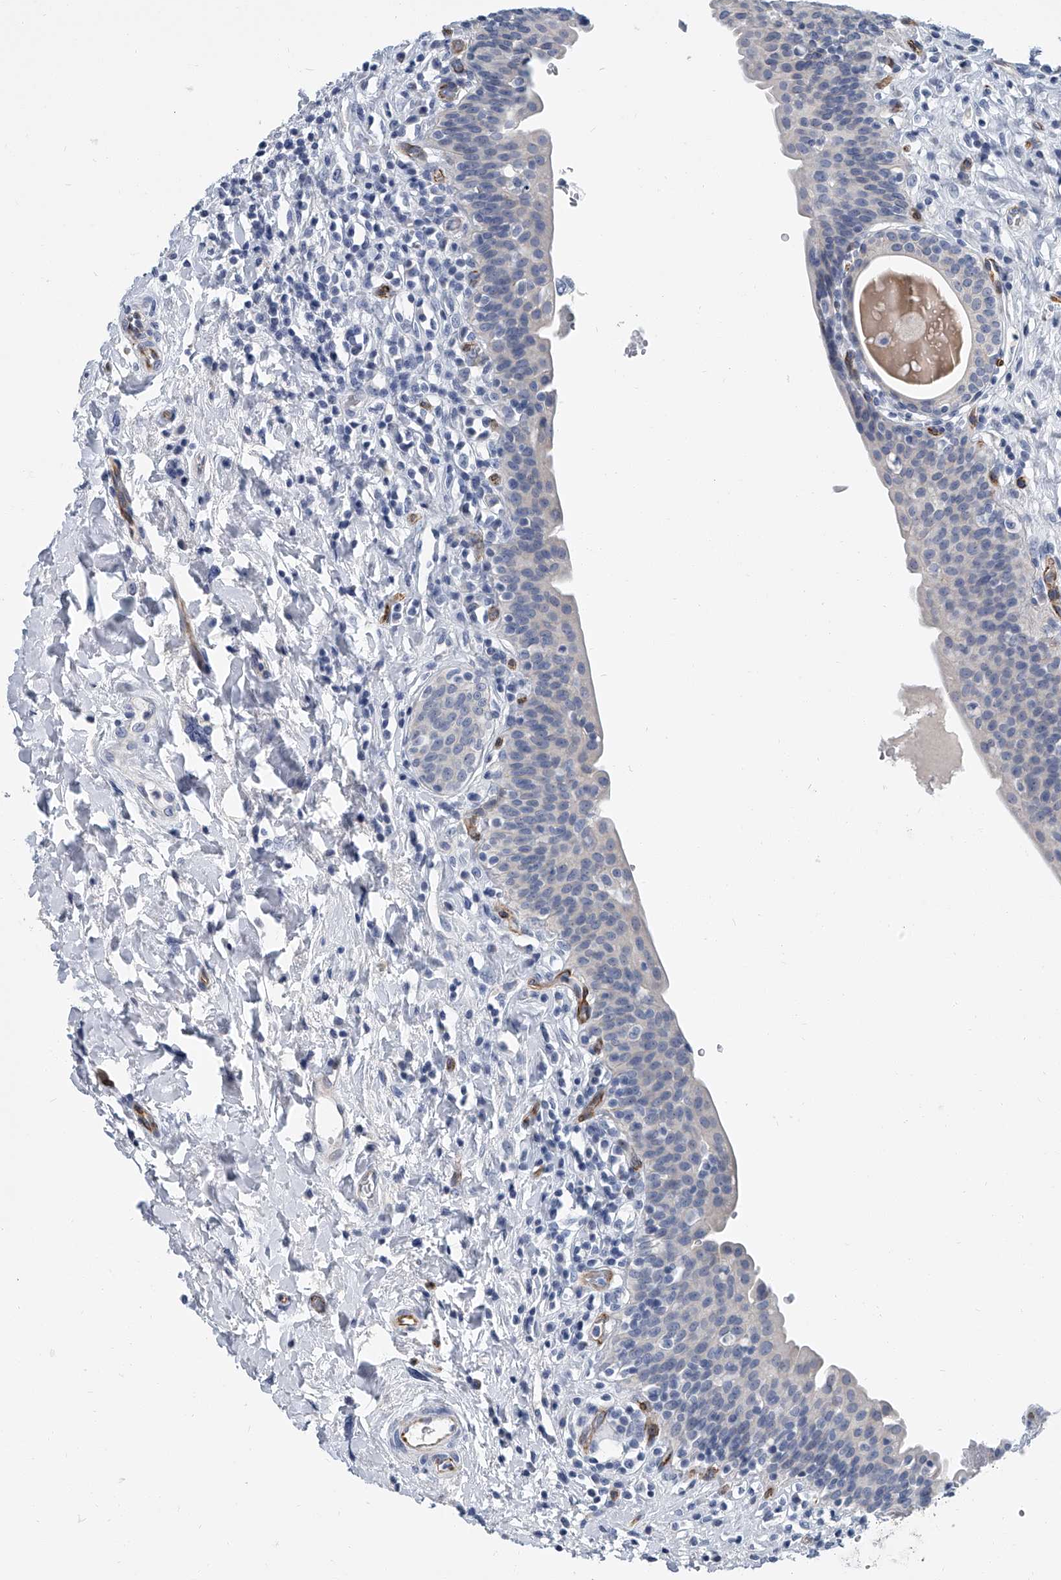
{"staining": {"intensity": "negative", "quantity": "none", "location": "none"}, "tissue": "urinary bladder", "cell_type": "Urothelial cells", "image_type": "normal", "snomed": [{"axis": "morphology", "description": "Normal tissue, NOS"}, {"axis": "topography", "description": "Urinary bladder"}], "caption": "Urinary bladder stained for a protein using immunohistochemistry (IHC) displays no staining urothelial cells.", "gene": "KIRREL1", "patient": {"sex": "male", "age": 83}}